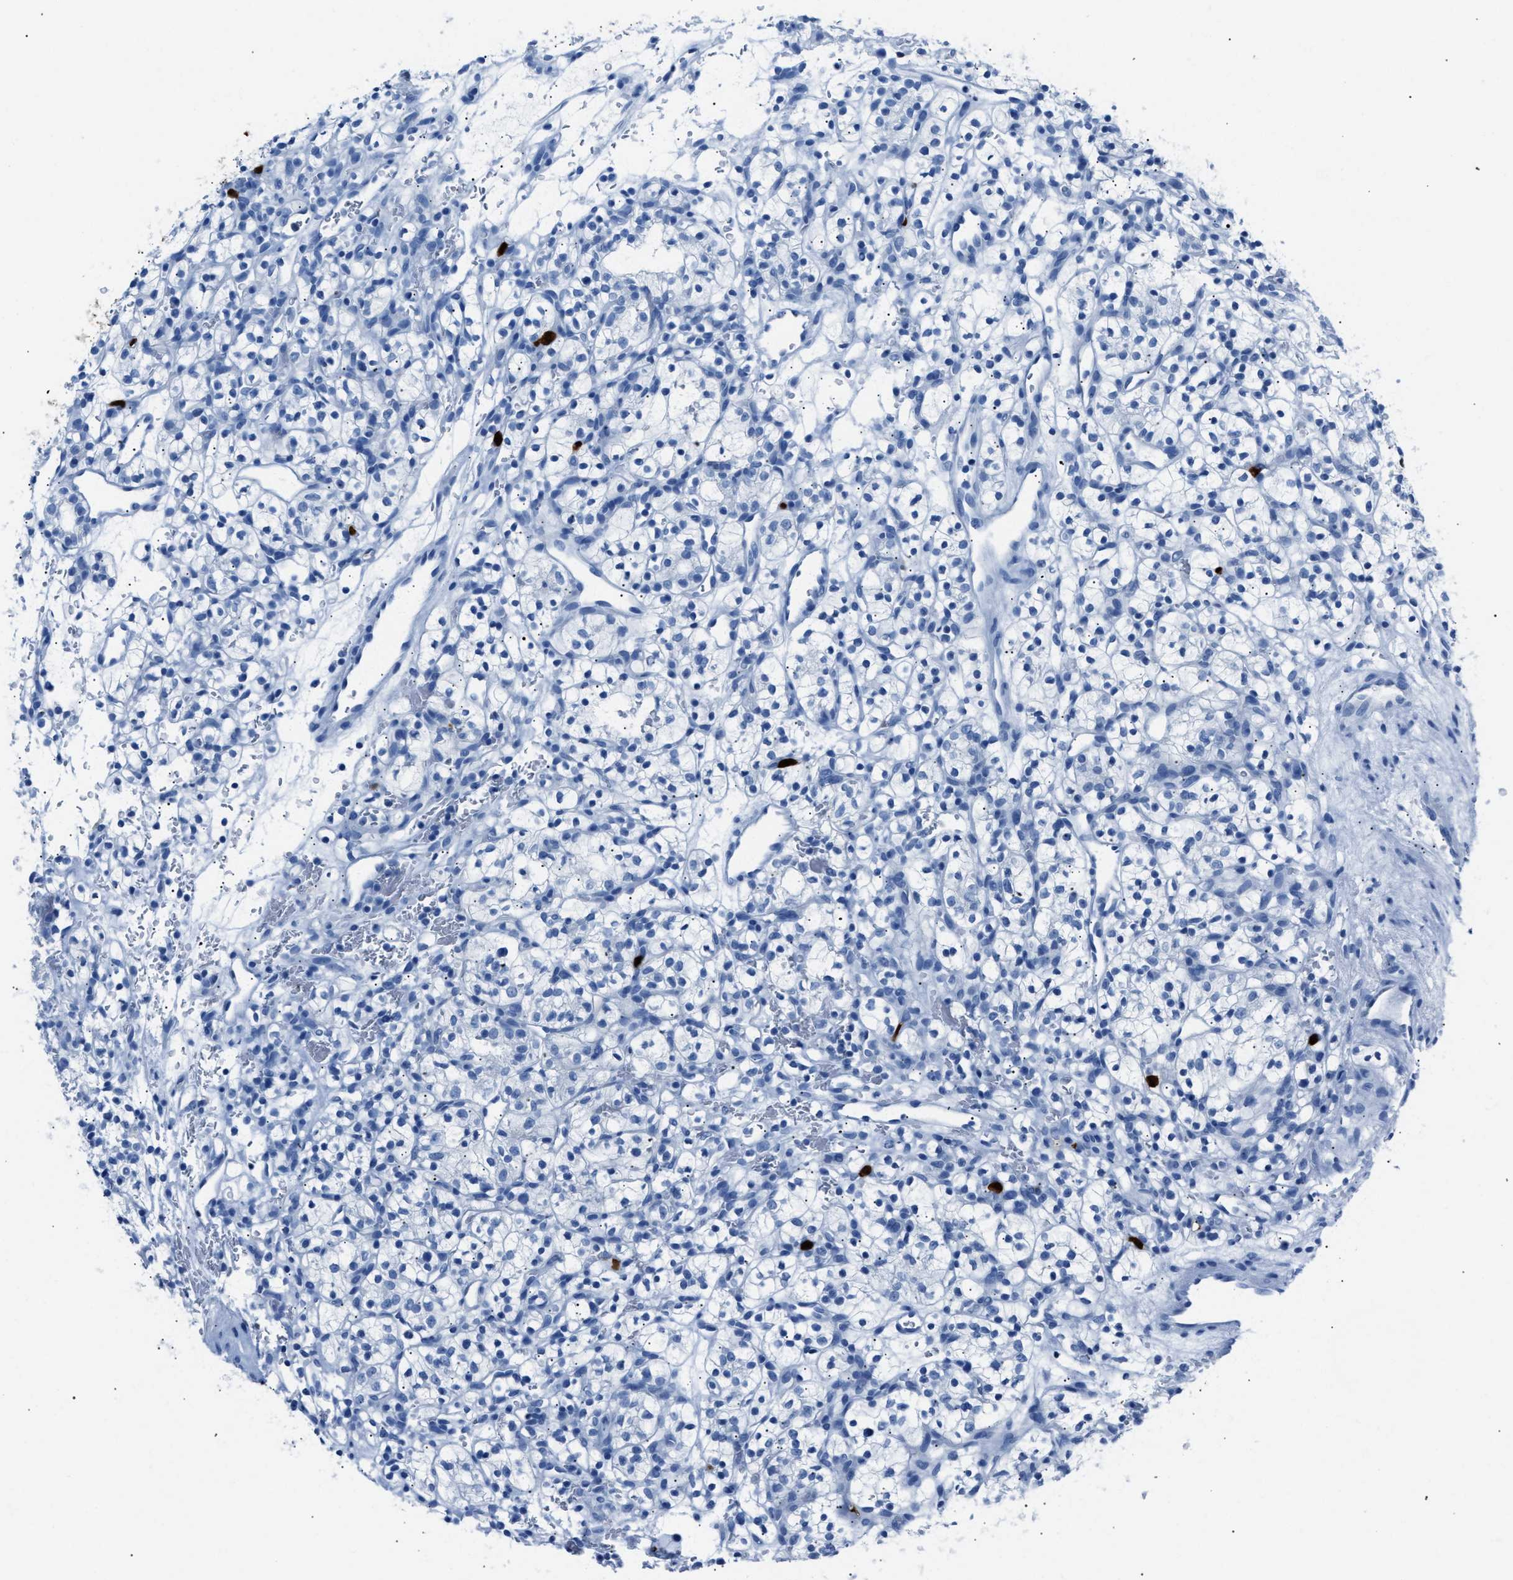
{"staining": {"intensity": "negative", "quantity": "none", "location": "none"}, "tissue": "renal cancer", "cell_type": "Tumor cells", "image_type": "cancer", "snomed": [{"axis": "morphology", "description": "Adenocarcinoma, NOS"}, {"axis": "topography", "description": "Kidney"}], "caption": "A high-resolution micrograph shows immunohistochemistry staining of renal cancer (adenocarcinoma), which shows no significant expression in tumor cells.", "gene": "S100P", "patient": {"sex": "female", "age": 57}}